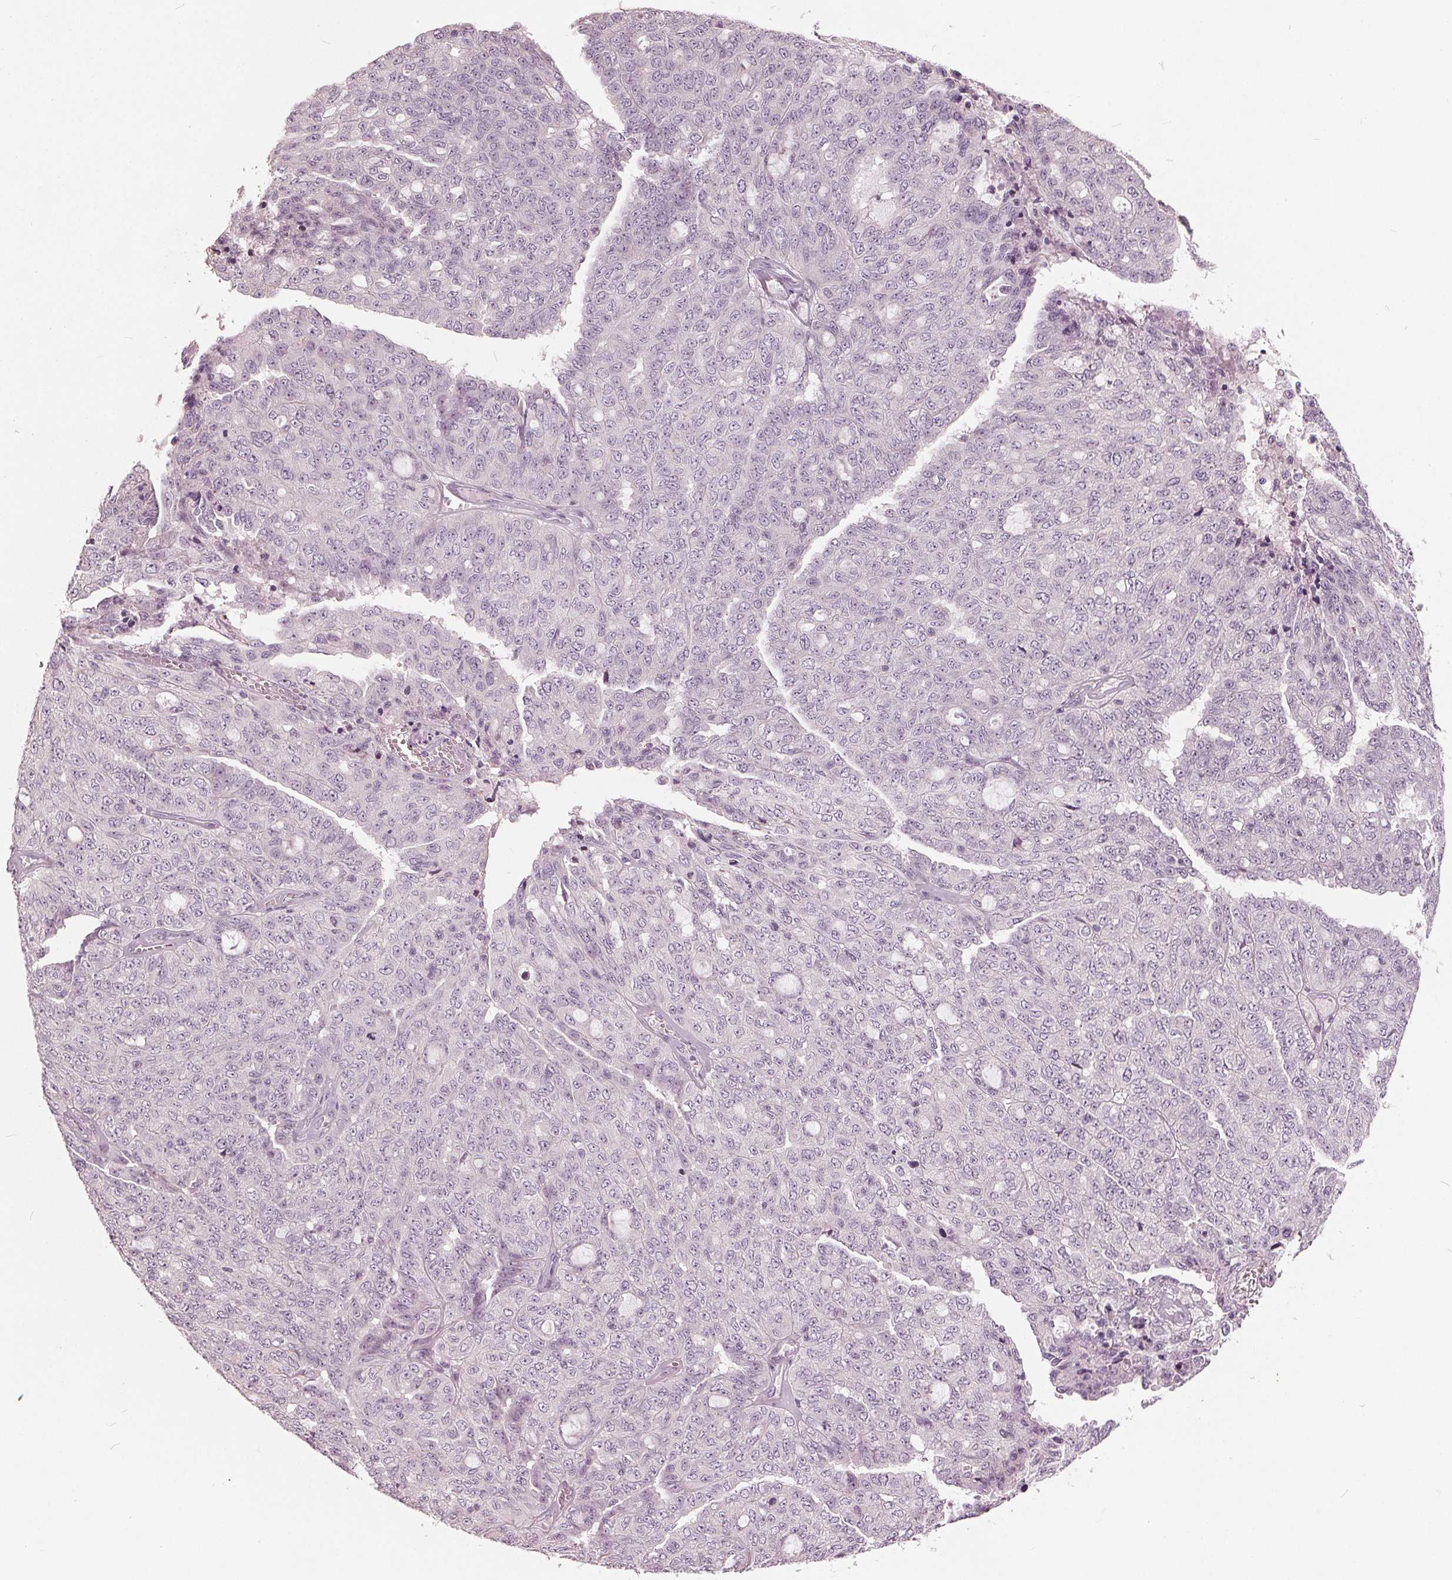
{"staining": {"intensity": "negative", "quantity": "none", "location": "none"}, "tissue": "ovarian cancer", "cell_type": "Tumor cells", "image_type": "cancer", "snomed": [{"axis": "morphology", "description": "Cystadenocarcinoma, serous, NOS"}, {"axis": "topography", "description": "Ovary"}], "caption": "IHC of ovarian cancer (serous cystadenocarcinoma) shows no expression in tumor cells.", "gene": "KLK13", "patient": {"sex": "female", "age": 71}}